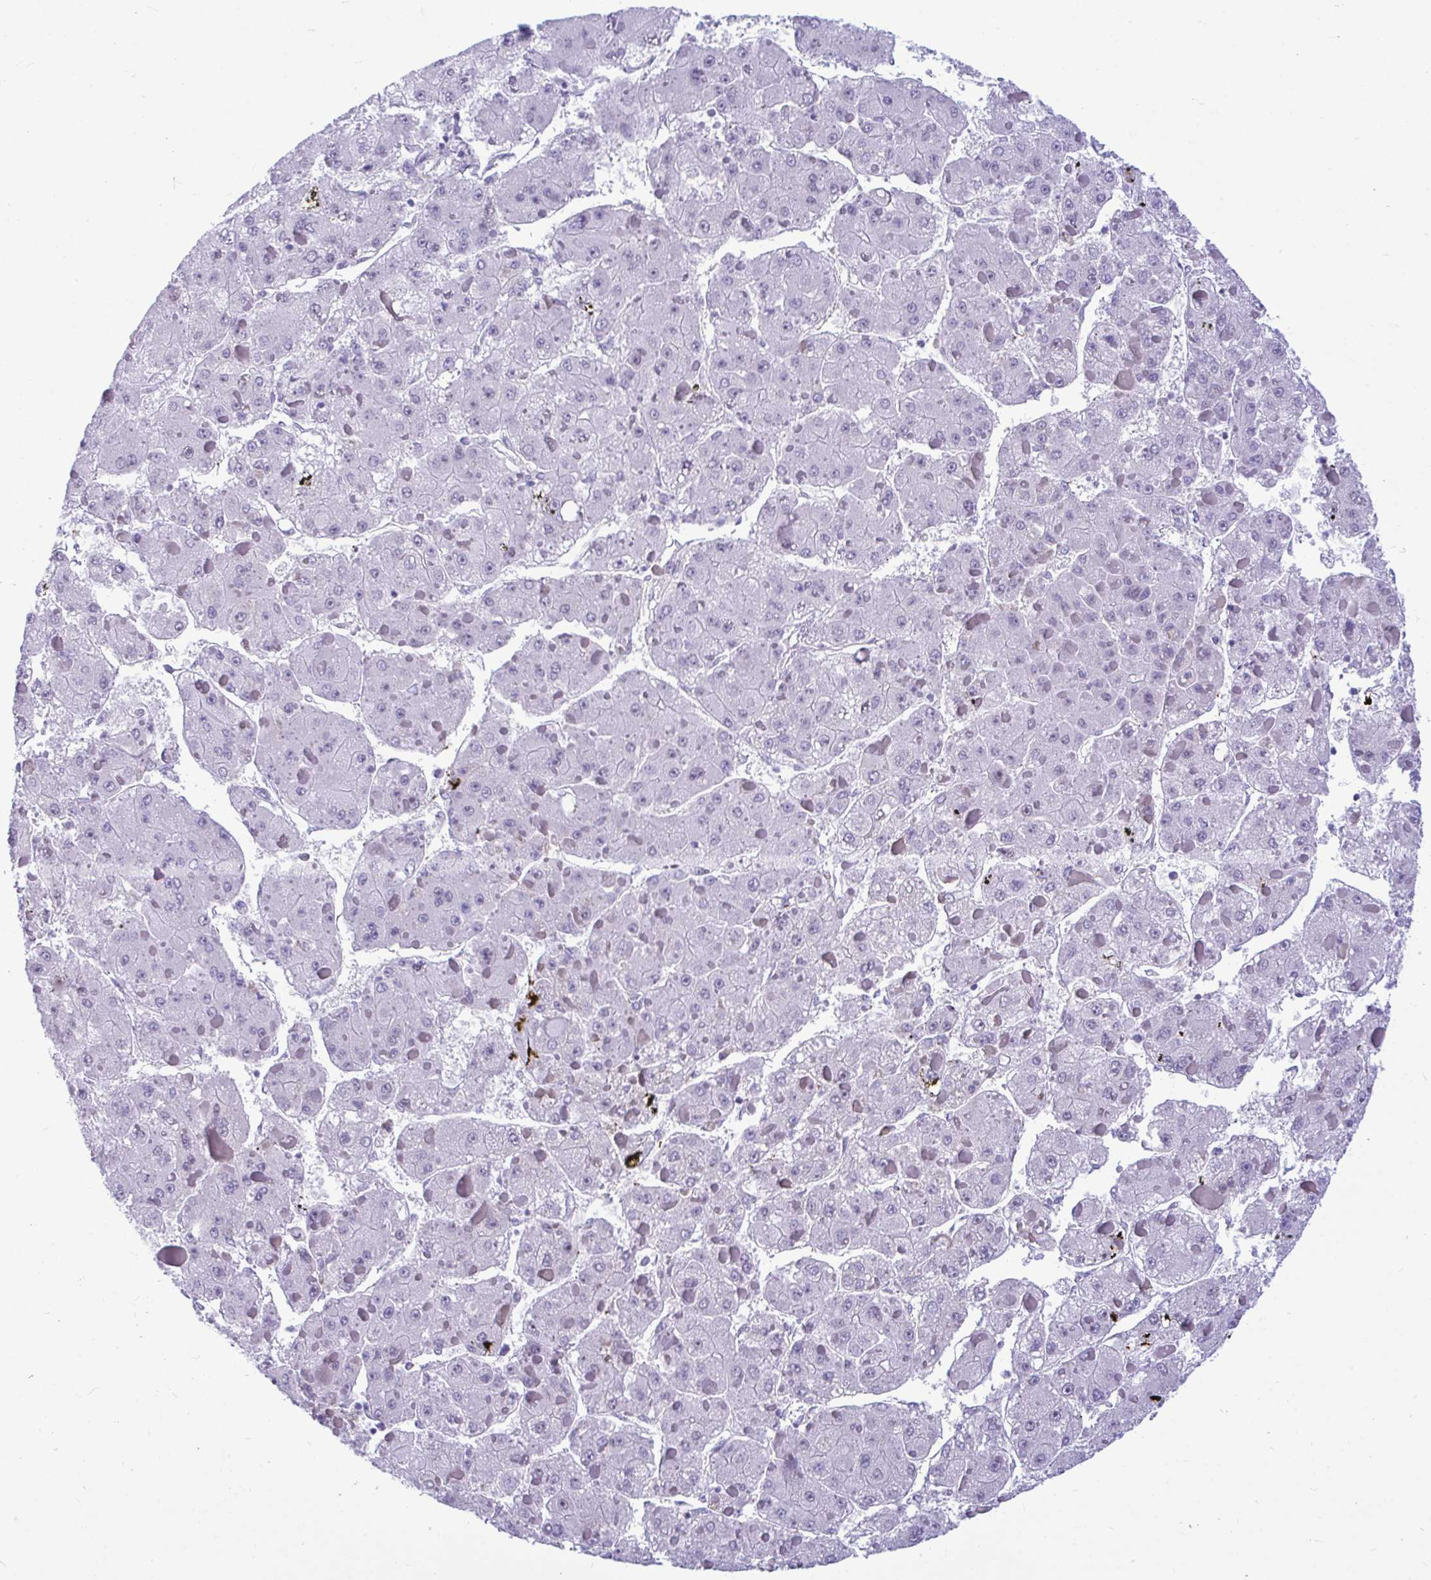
{"staining": {"intensity": "negative", "quantity": "none", "location": "none"}, "tissue": "liver cancer", "cell_type": "Tumor cells", "image_type": "cancer", "snomed": [{"axis": "morphology", "description": "Carcinoma, Hepatocellular, NOS"}, {"axis": "topography", "description": "Liver"}], "caption": "The histopathology image displays no staining of tumor cells in liver cancer. The staining was performed using DAB to visualize the protein expression in brown, while the nuclei were stained in blue with hematoxylin (Magnification: 20x).", "gene": "SLC25A51", "patient": {"sex": "female", "age": 73}}